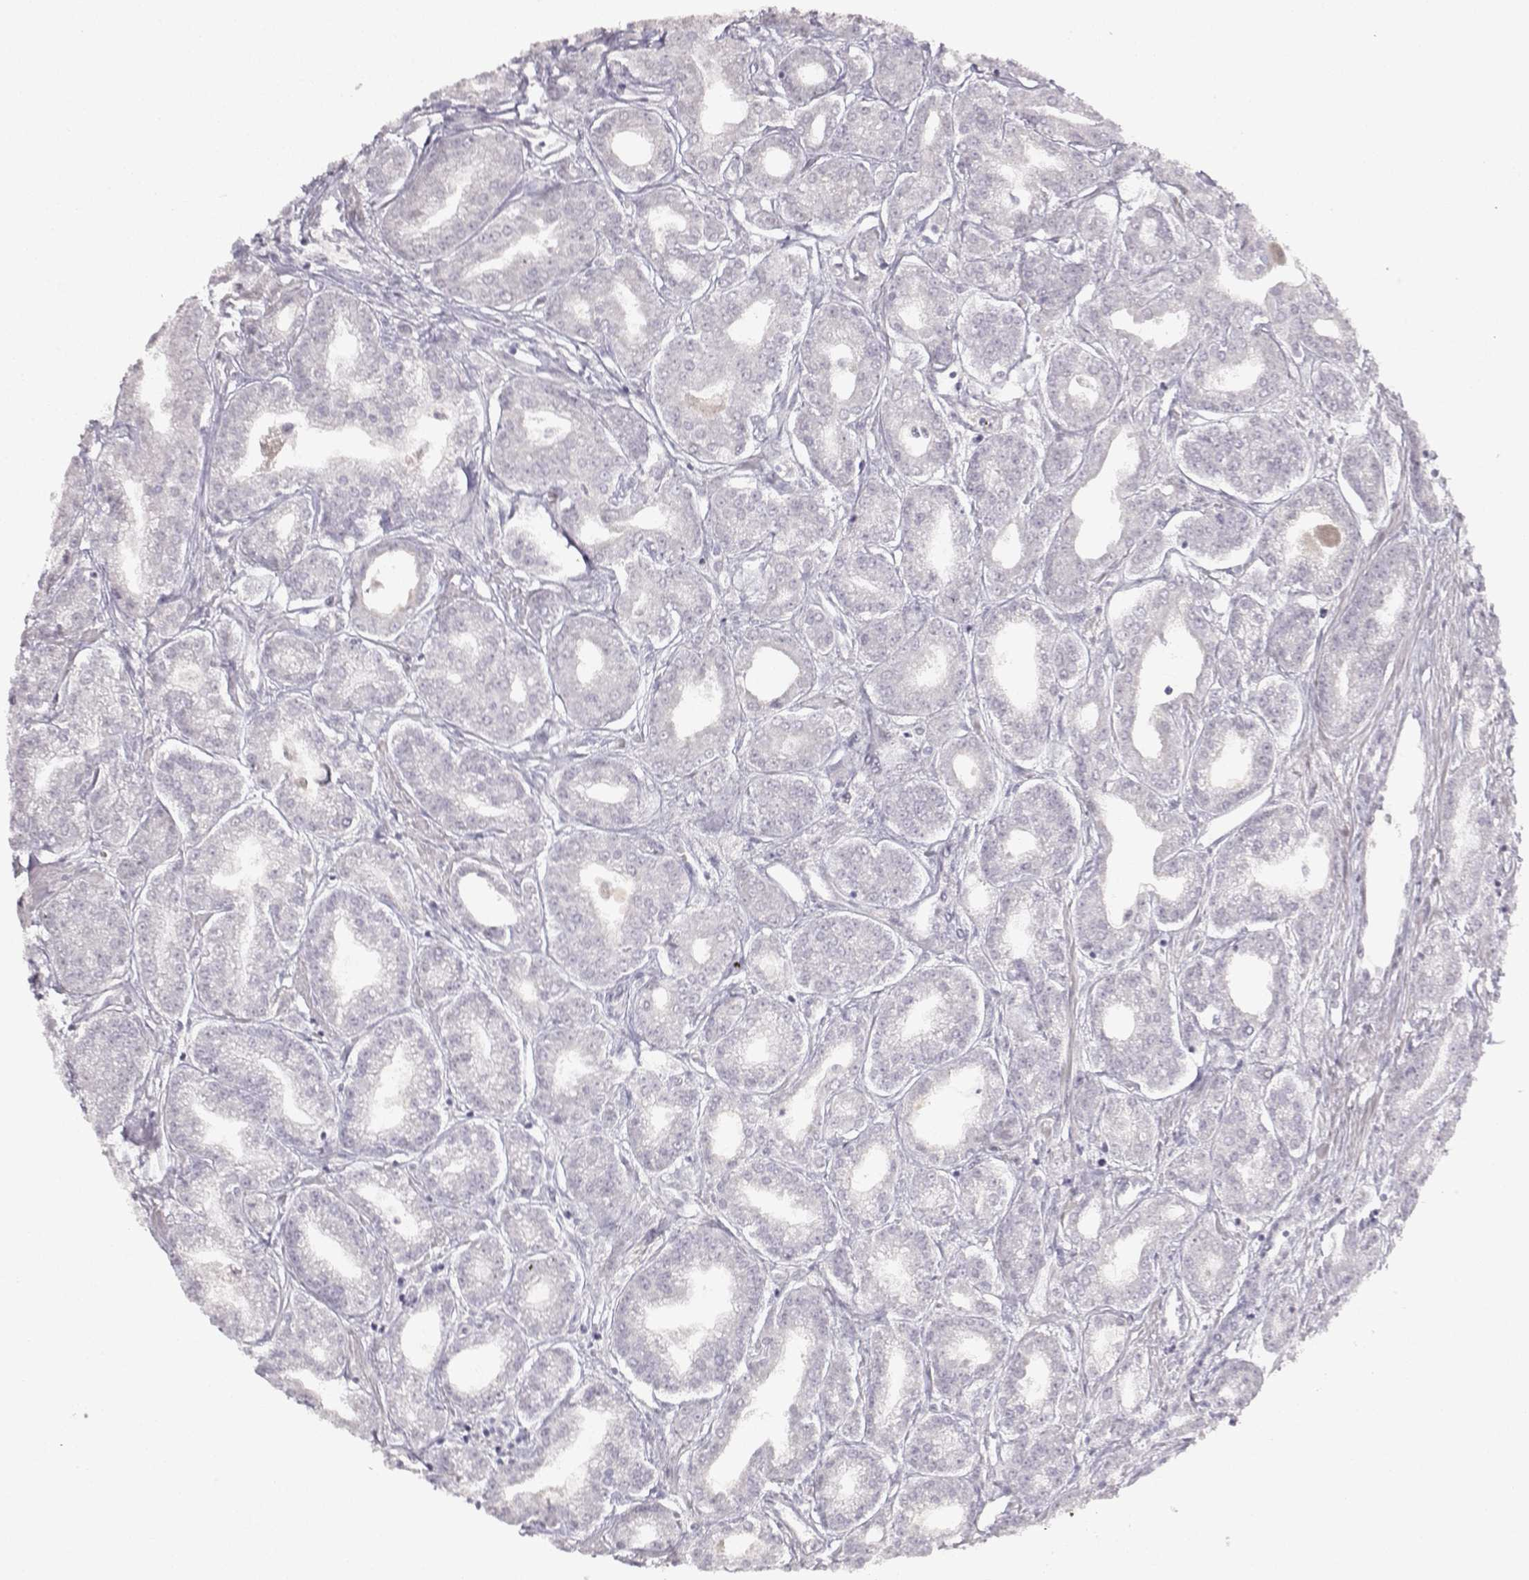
{"staining": {"intensity": "negative", "quantity": "none", "location": "none"}, "tissue": "prostate cancer", "cell_type": "Tumor cells", "image_type": "cancer", "snomed": [{"axis": "morphology", "description": "Adenocarcinoma, NOS"}, {"axis": "topography", "description": "Prostate"}], "caption": "Photomicrograph shows no significant protein expression in tumor cells of prostate cancer.", "gene": "S100B", "patient": {"sex": "male", "age": 71}}